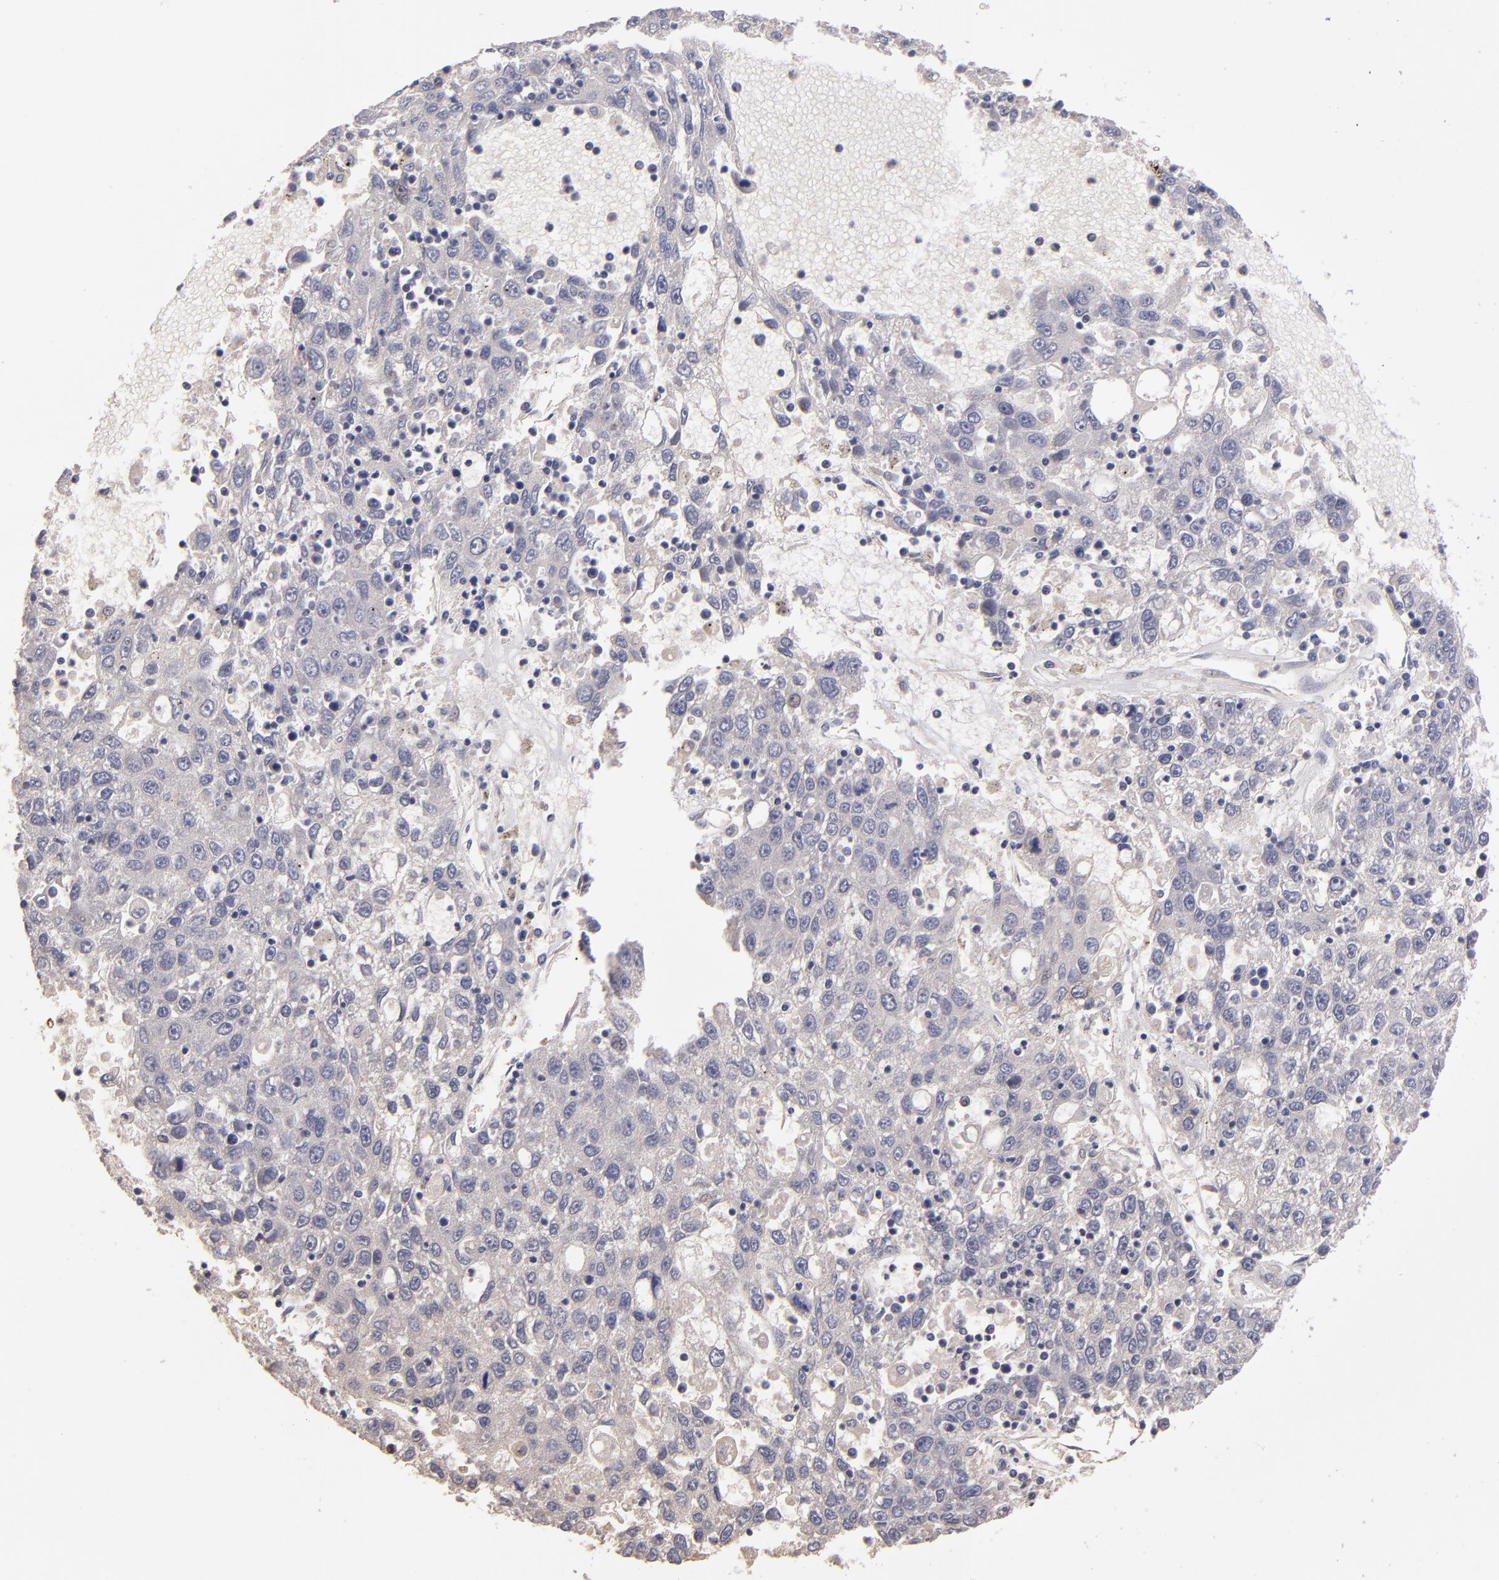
{"staining": {"intensity": "negative", "quantity": "none", "location": "none"}, "tissue": "liver cancer", "cell_type": "Tumor cells", "image_type": "cancer", "snomed": [{"axis": "morphology", "description": "Carcinoma, Hepatocellular, NOS"}, {"axis": "topography", "description": "Liver"}], "caption": "Immunohistochemical staining of hepatocellular carcinoma (liver) displays no significant expression in tumor cells.", "gene": "GNAZ", "patient": {"sex": "male", "age": 49}}